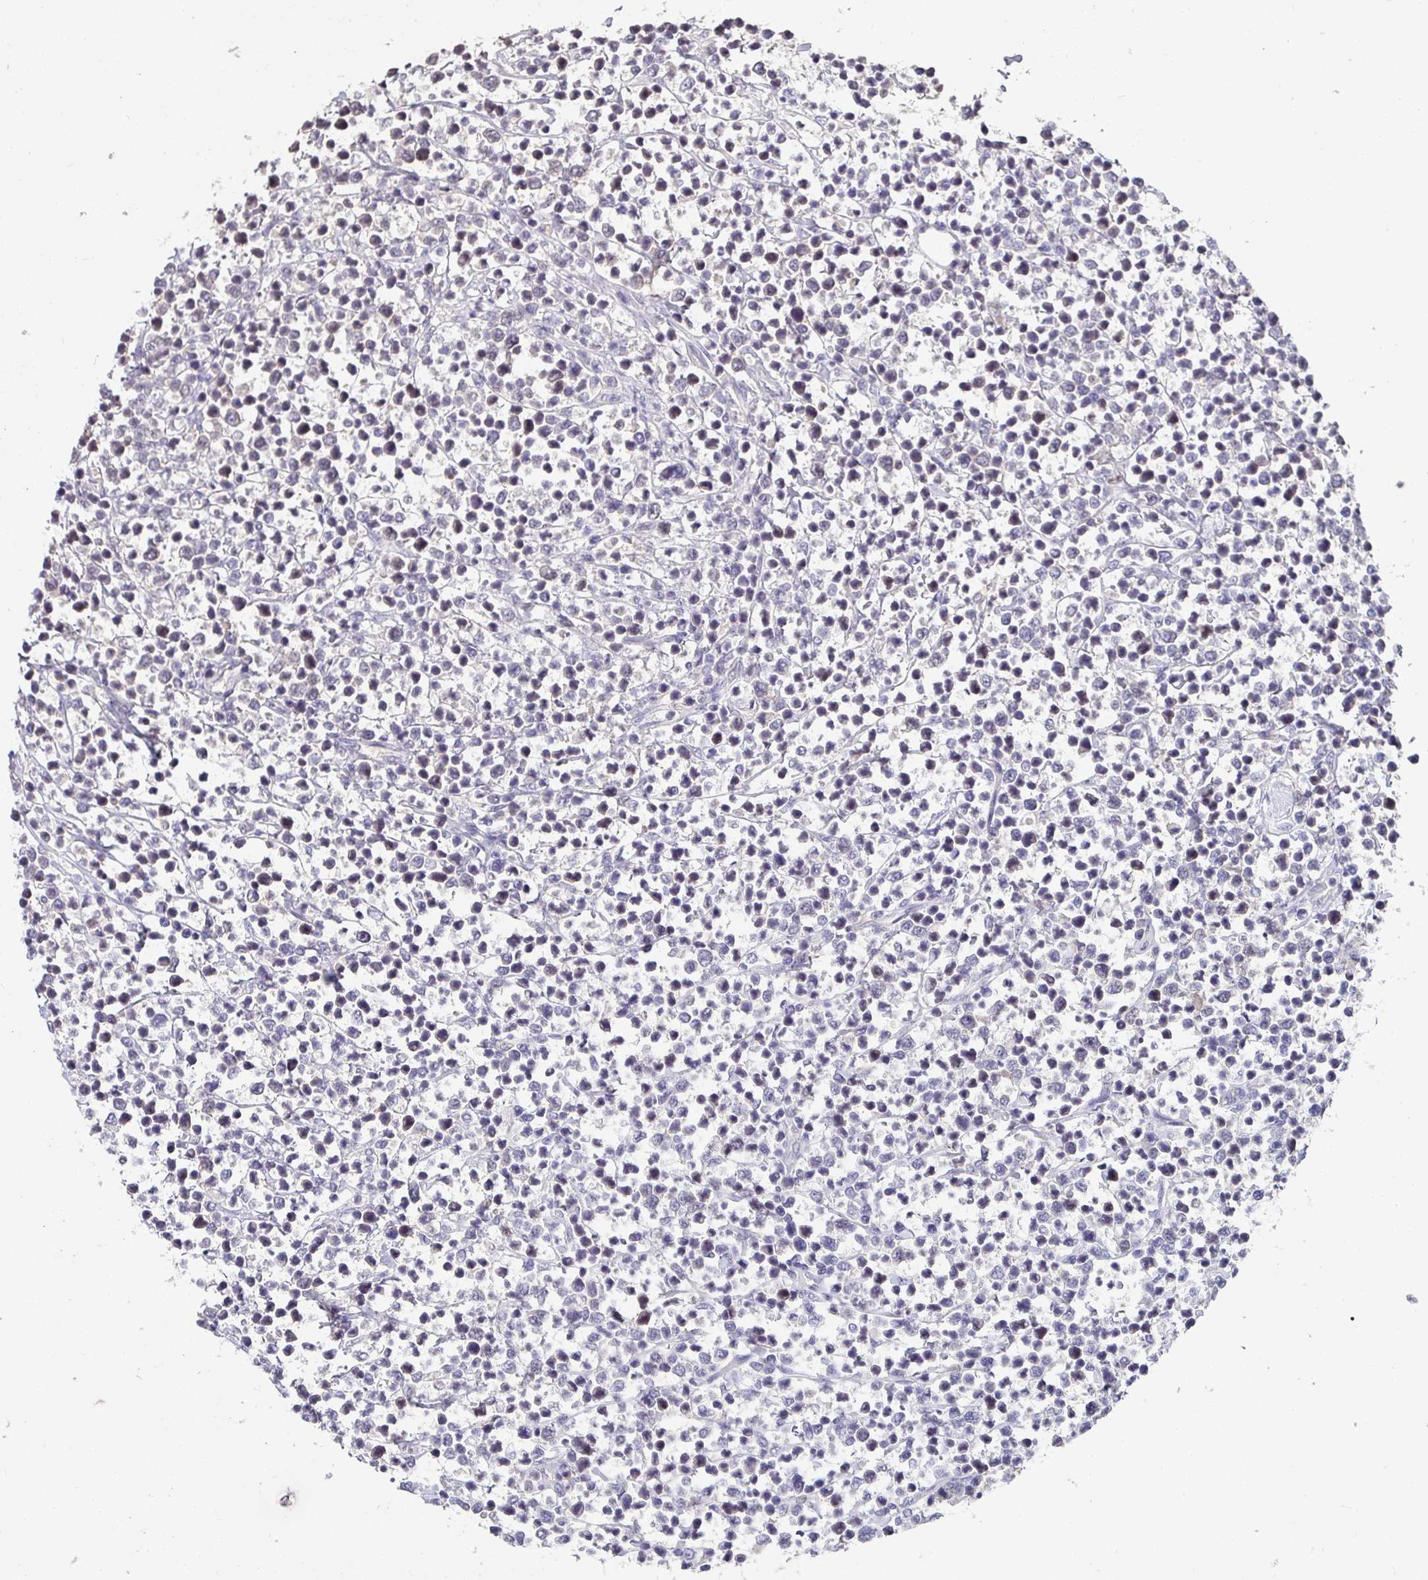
{"staining": {"intensity": "negative", "quantity": "none", "location": "none"}, "tissue": "lymphoma", "cell_type": "Tumor cells", "image_type": "cancer", "snomed": [{"axis": "morphology", "description": "Malignant lymphoma, non-Hodgkin's type, High grade"}, {"axis": "topography", "description": "Soft tissue"}], "caption": "Immunohistochemistry of malignant lymphoma, non-Hodgkin's type (high-grade) displays no positivity in tumor cells. (Stains: DAB IHC with hematoxylin counter stain, Microscopy: brightfield microscopy at high magnification).", "gene": "ANLN", "patient": {"sex": "female", "age": 56}}